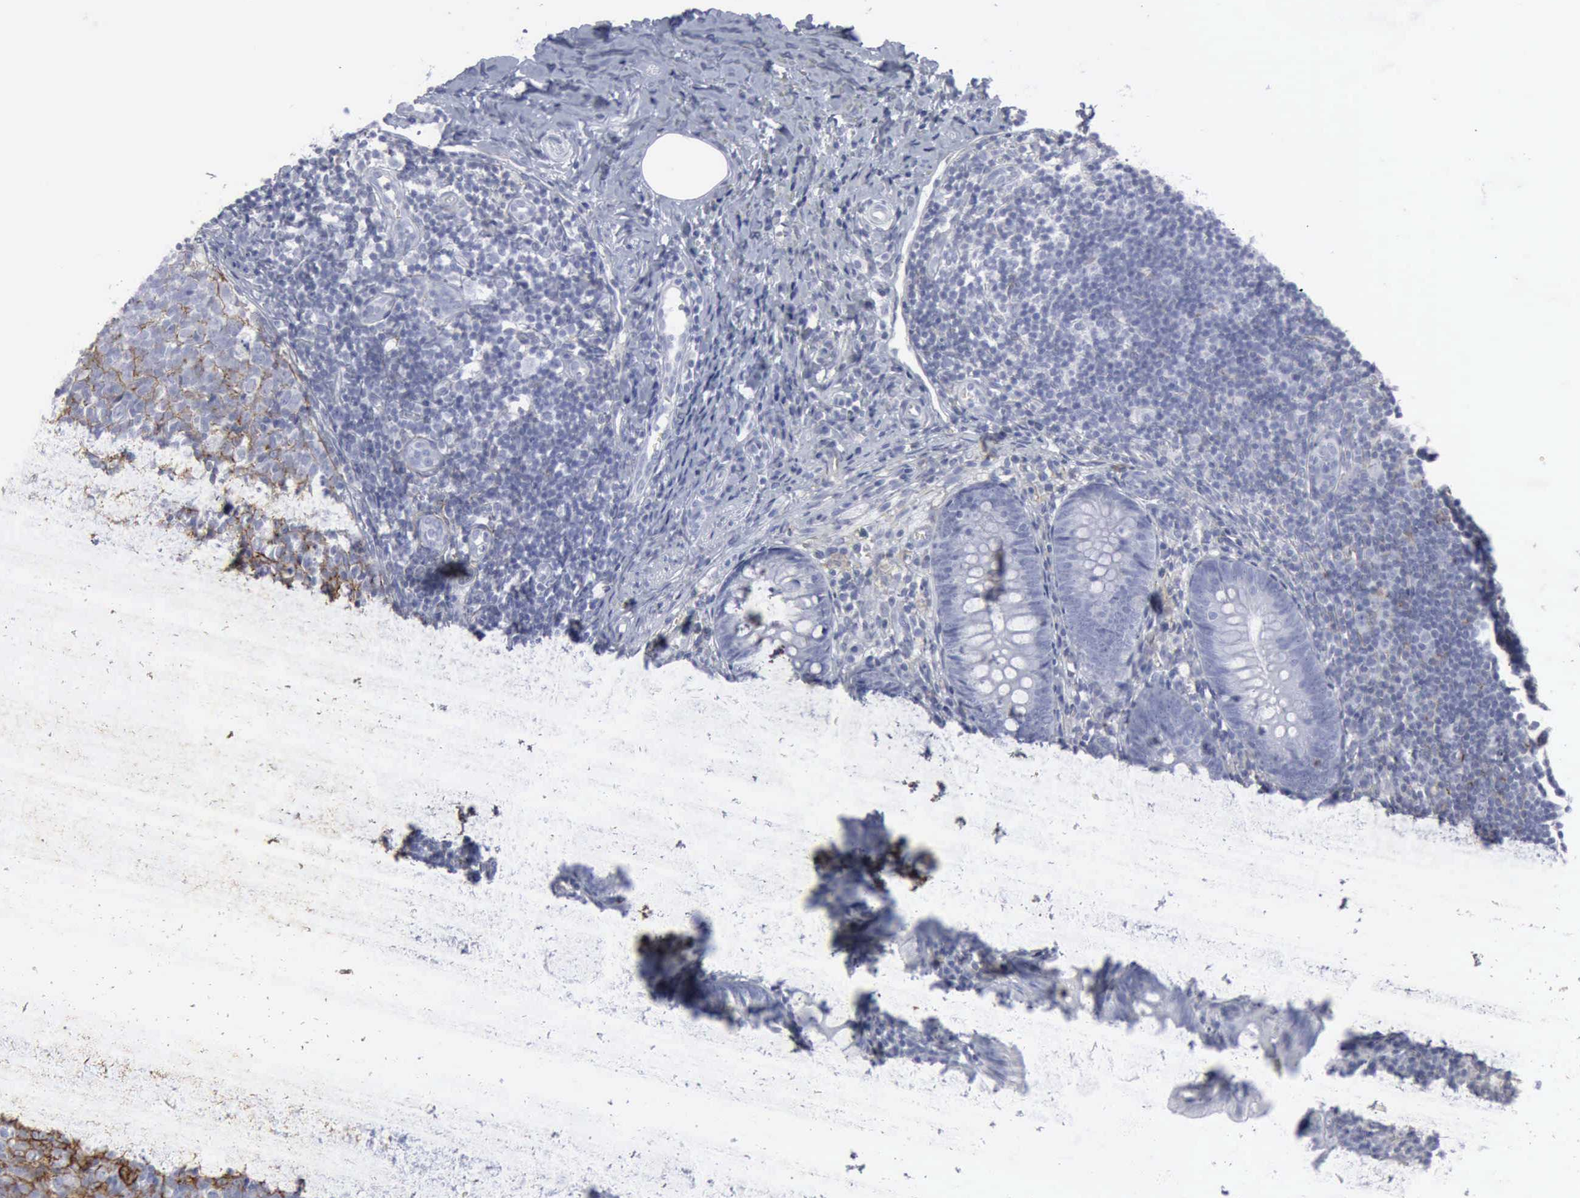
{"staining": {"intensity": "negative", "quantity": "none", "location": "none"}, "tissue": "appendix", "cell_type": "Glandular cells", "image_type": "normal", "snomed": [{"axis": "morphology", "description": "Normal tissue, NOS"}, {"axis": "topography", "description": "Appendix"}], "caption": "DAB (3,3'-diaminobenzidine) immunohistochemical staining of normal appendix displays no significant expression in glandular cells. (Stains: DAB (3,3'-diaminobenzidine) immunohistochemistry with hematoxylin counter stain, Microscopy: brightfield microscopy at high magnification).", "gene": "VCAM1", "patient": {"sex": "female", "age": 9}}